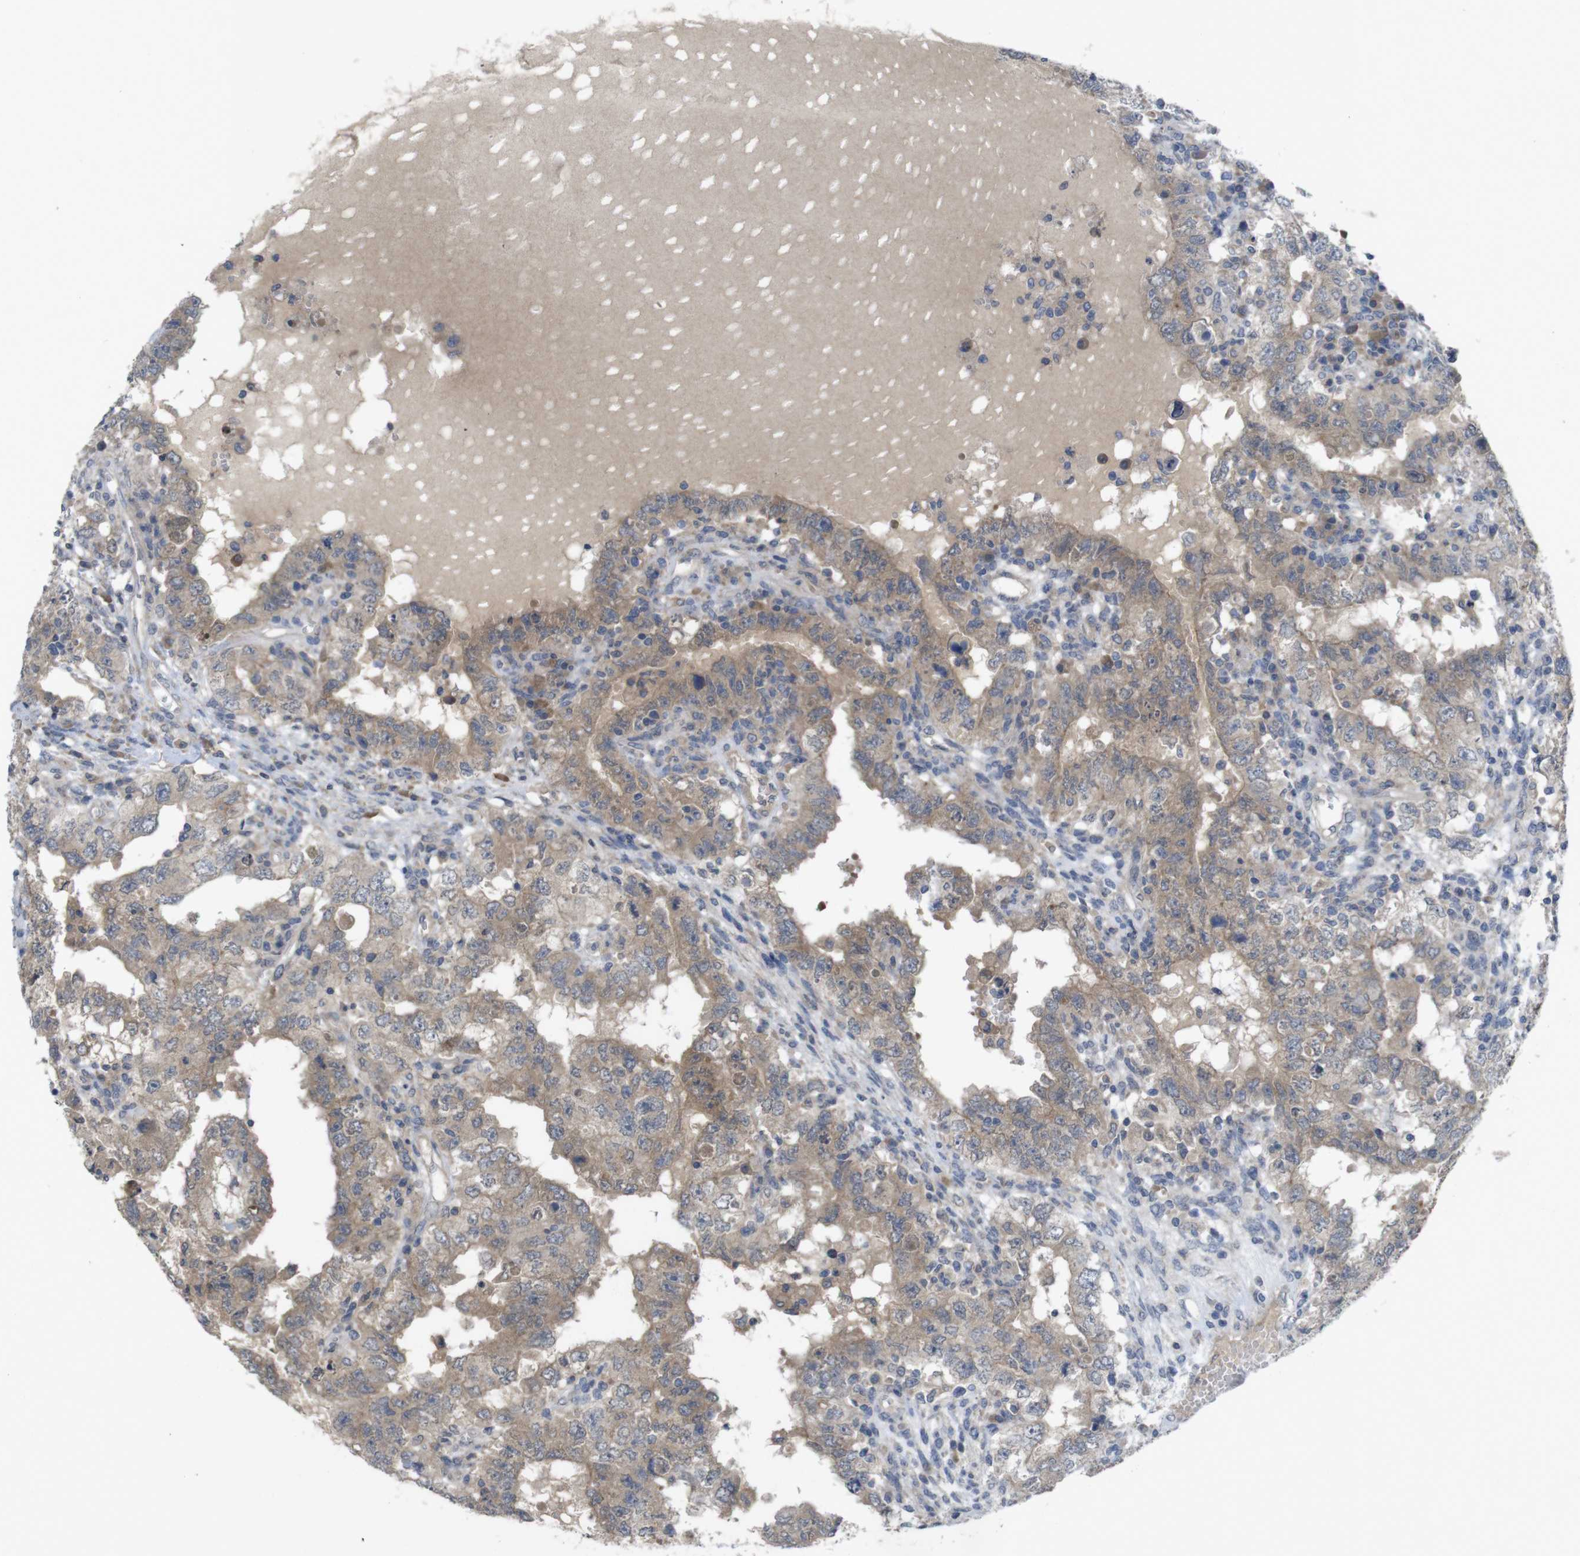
{"staining": {"intensity": "moderate", "quantity": ">75%", "location": "cytoplasmic/membranous"}, "tissue": "testis cancer", "cell_type": "Tumor cells", "image_type": "cancer", "snomed": [{"axis": "morphology", "description": "Carcinoma, Embryonal, NOS"}, {"axis": "topography", "description": "Testis"}], "caption": "Tumor cells exhibit medium levels of moderate cytoplasmic/membranous staining in approximately >75% of cells in testis embryonal carcinoma. Ihc stains the protein of interest in brown and the nuclei are stained blue.", "gene": "BCAR3", "patient": {"sex": "male", "age": 26}}